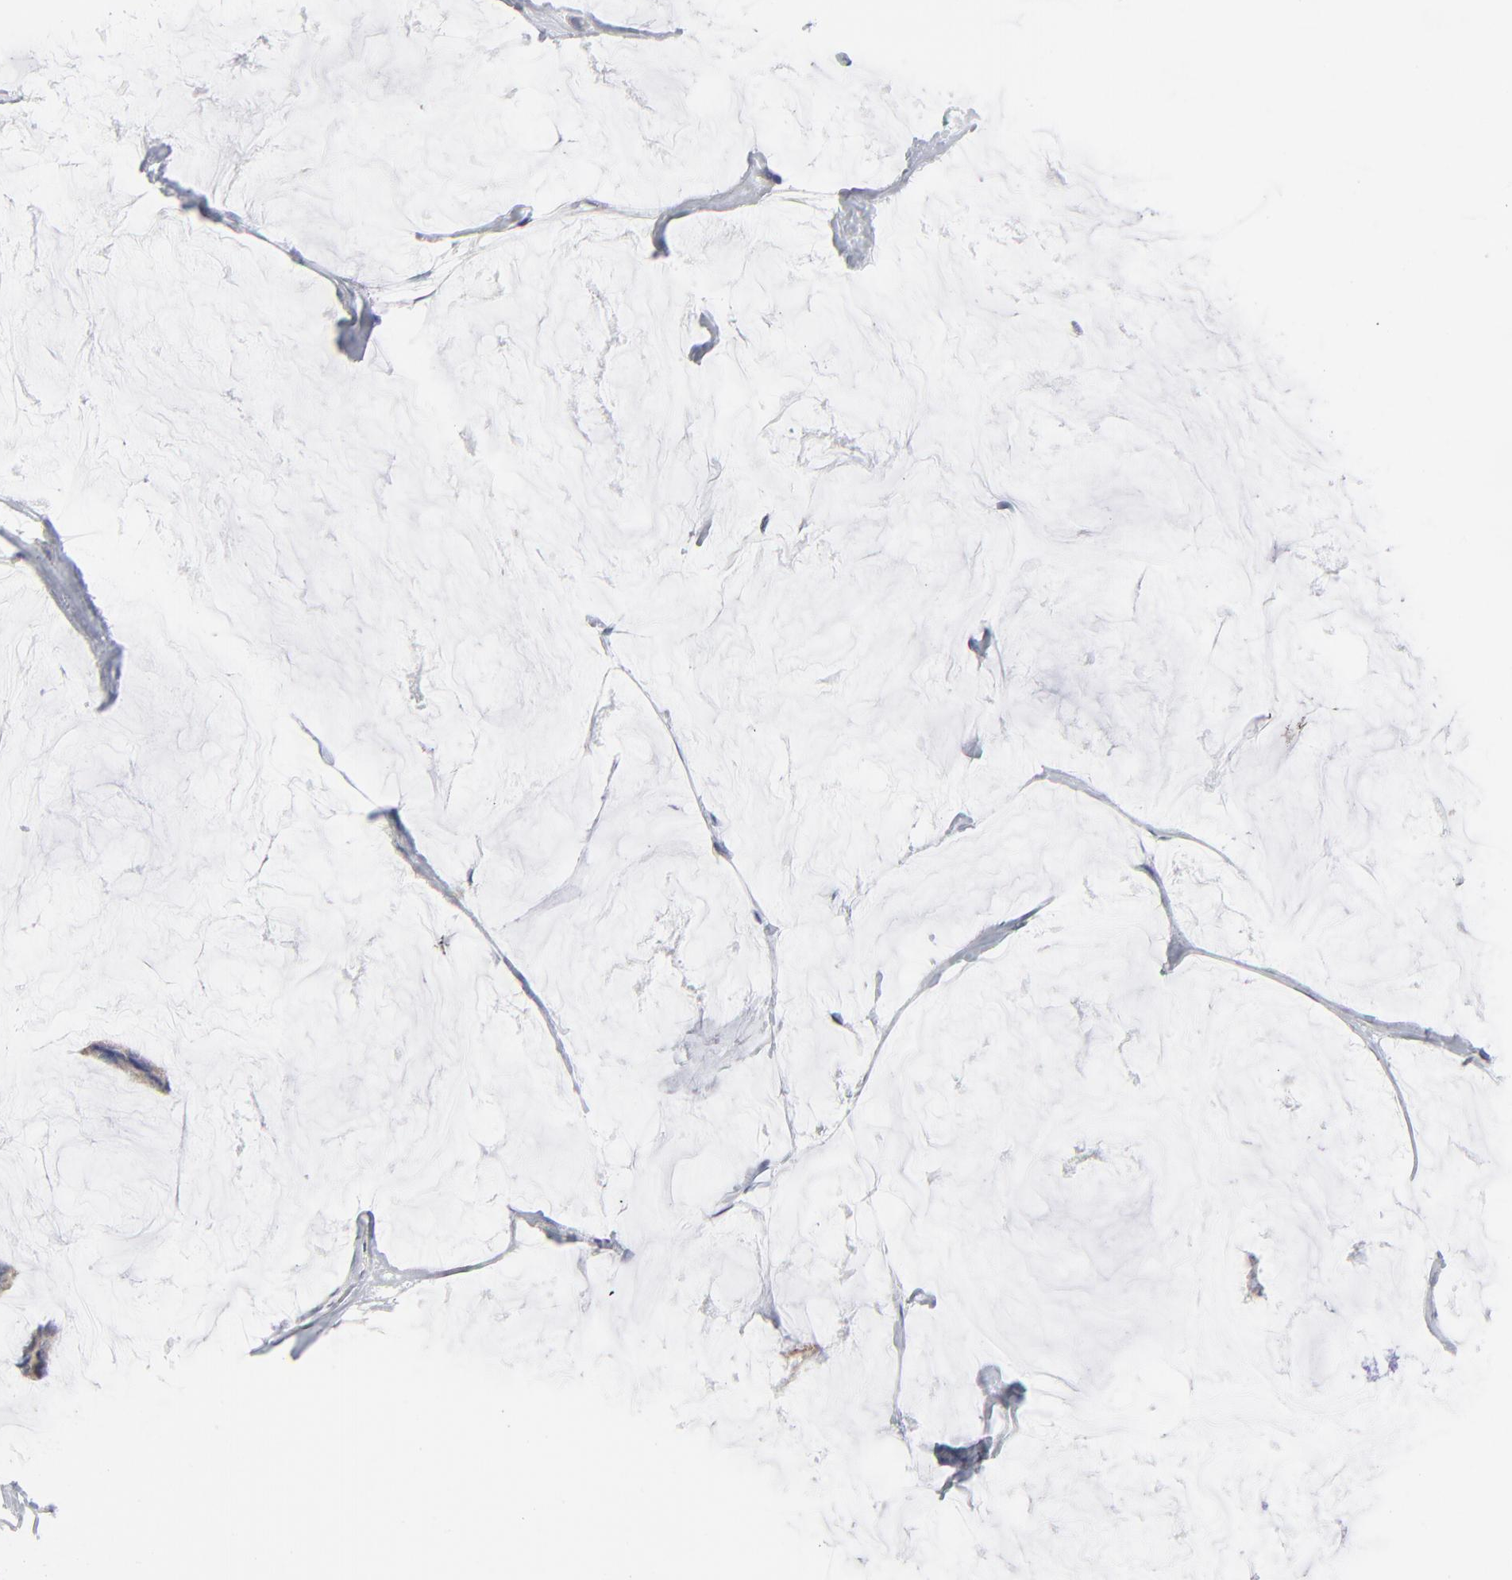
{"staining": {"intensity": "weak", "quantity": "25%-75%", "location": "cytoplasmic/membranous"}, "tissue": "breast cancer", "cell_type": "Tumor cells", "image_type": "cancer", "snomed": [{"axis": "morphology", "description": "Normal tissue, NOS"}, {"axis": "morphology", "description": "Duct carcinoma"}, {"axis": "topography", "description": "Breast"}], "caption": "Invasive ductal carcinoma (breast) stained for a protein (brown) reveals weak cytoplasmic/membranous positive positivity in approximately 25%-75% of tumor cells.", "gene": "BID", "patient": {"sex": "female", "age": 50}}